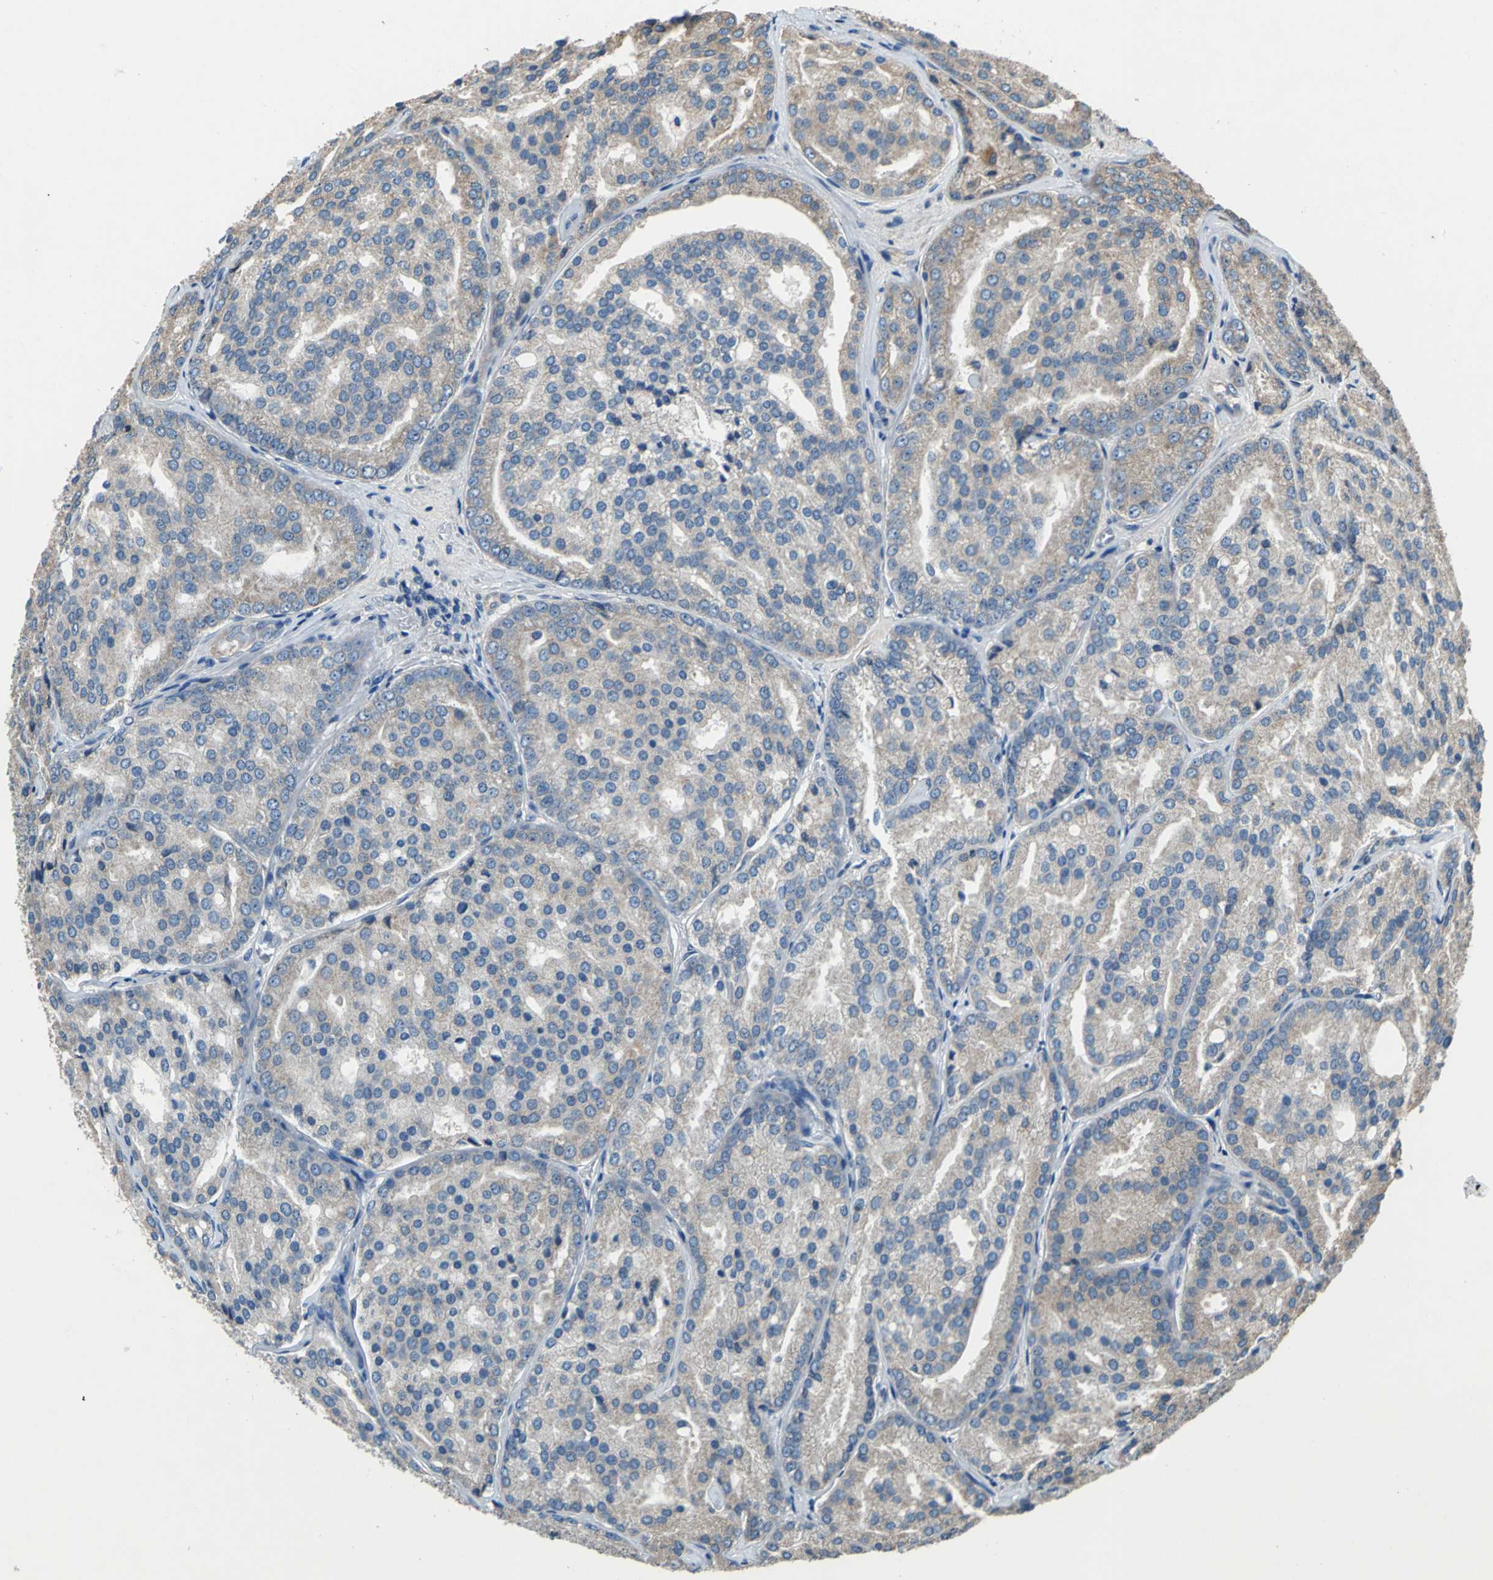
{"staining": {"intensity": "weak", "quantity": ">75%", "location": "cytoplasmic/membranous"}, "tissue": "prostate cancer", "cell_type": "Tumor cells", "image_type": "cancer", "snomed": [{"axis": "morphology", "description": "Adenocarcinoma, High grade"}, {"axis": "topography", "description": "Prostate"}], "caption": "Weak cytoplasmic/membranous staining for a protein is present in about >75% of tumor cells of prostate adenocarcinoma (high-grade) using immunohistochemistry (IHC).", "gene": "HEPH", "patient": {"sex": "male", "age": 64}}